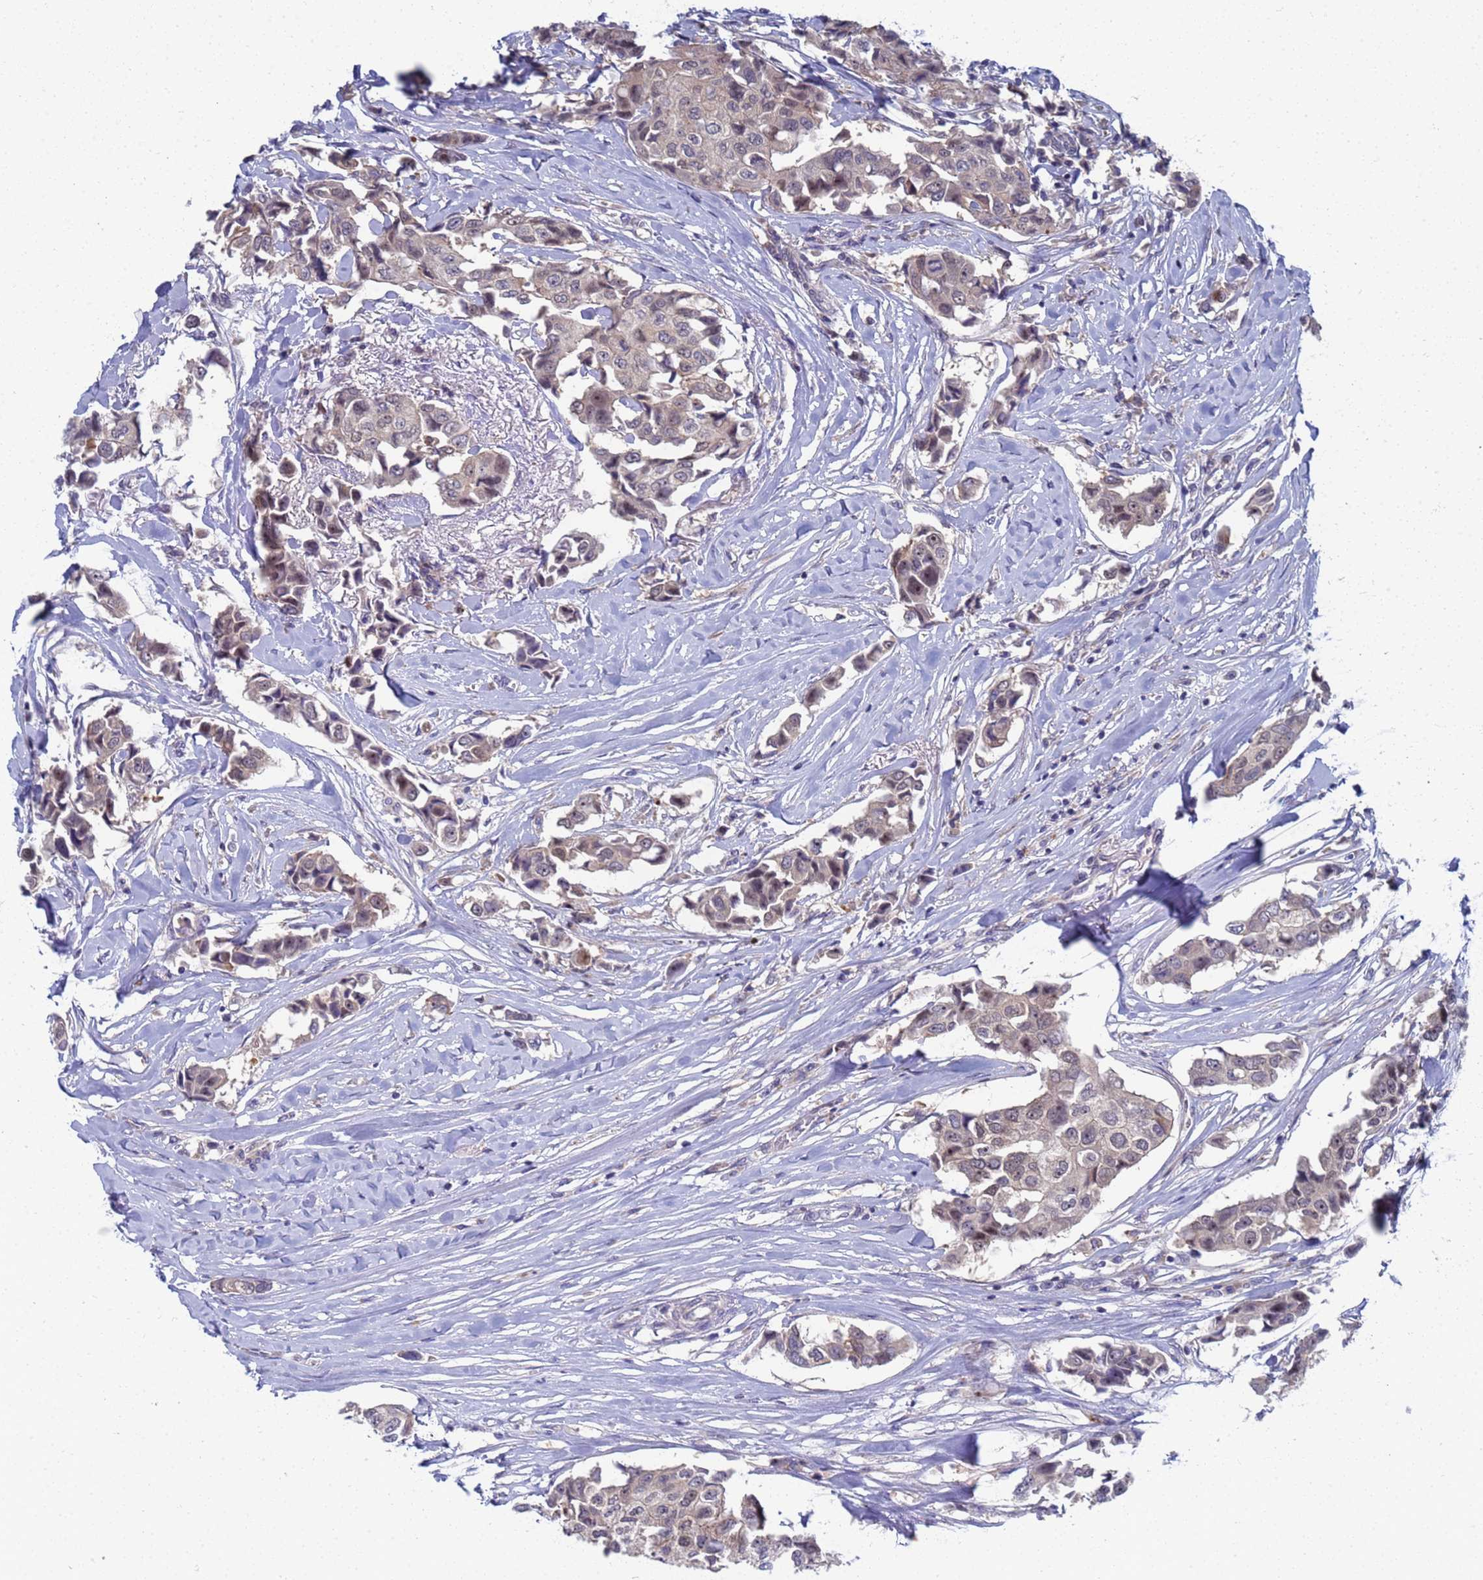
{"staining": {"intensity": "weak", "quantity": "<25%", "location": "nuclear"}, "tissue": "breast cancer", "cell_type": "Tumor cells", "image_type": "cancer", "snomed": [{"axis": "morphology", "description": "Duct carcinoma"}, {"axis": "topography", "description": "Breast"}], "caption": "Immunohistochemistry (IHC) of human breast intraductal carcinoma demonstrates no positivity in tumor cells. (DAB IHC visualized using brightfield microscopy, high magnification).", "gene": "ENOSF1", "patient": {"sex": "female", "age": 80}}